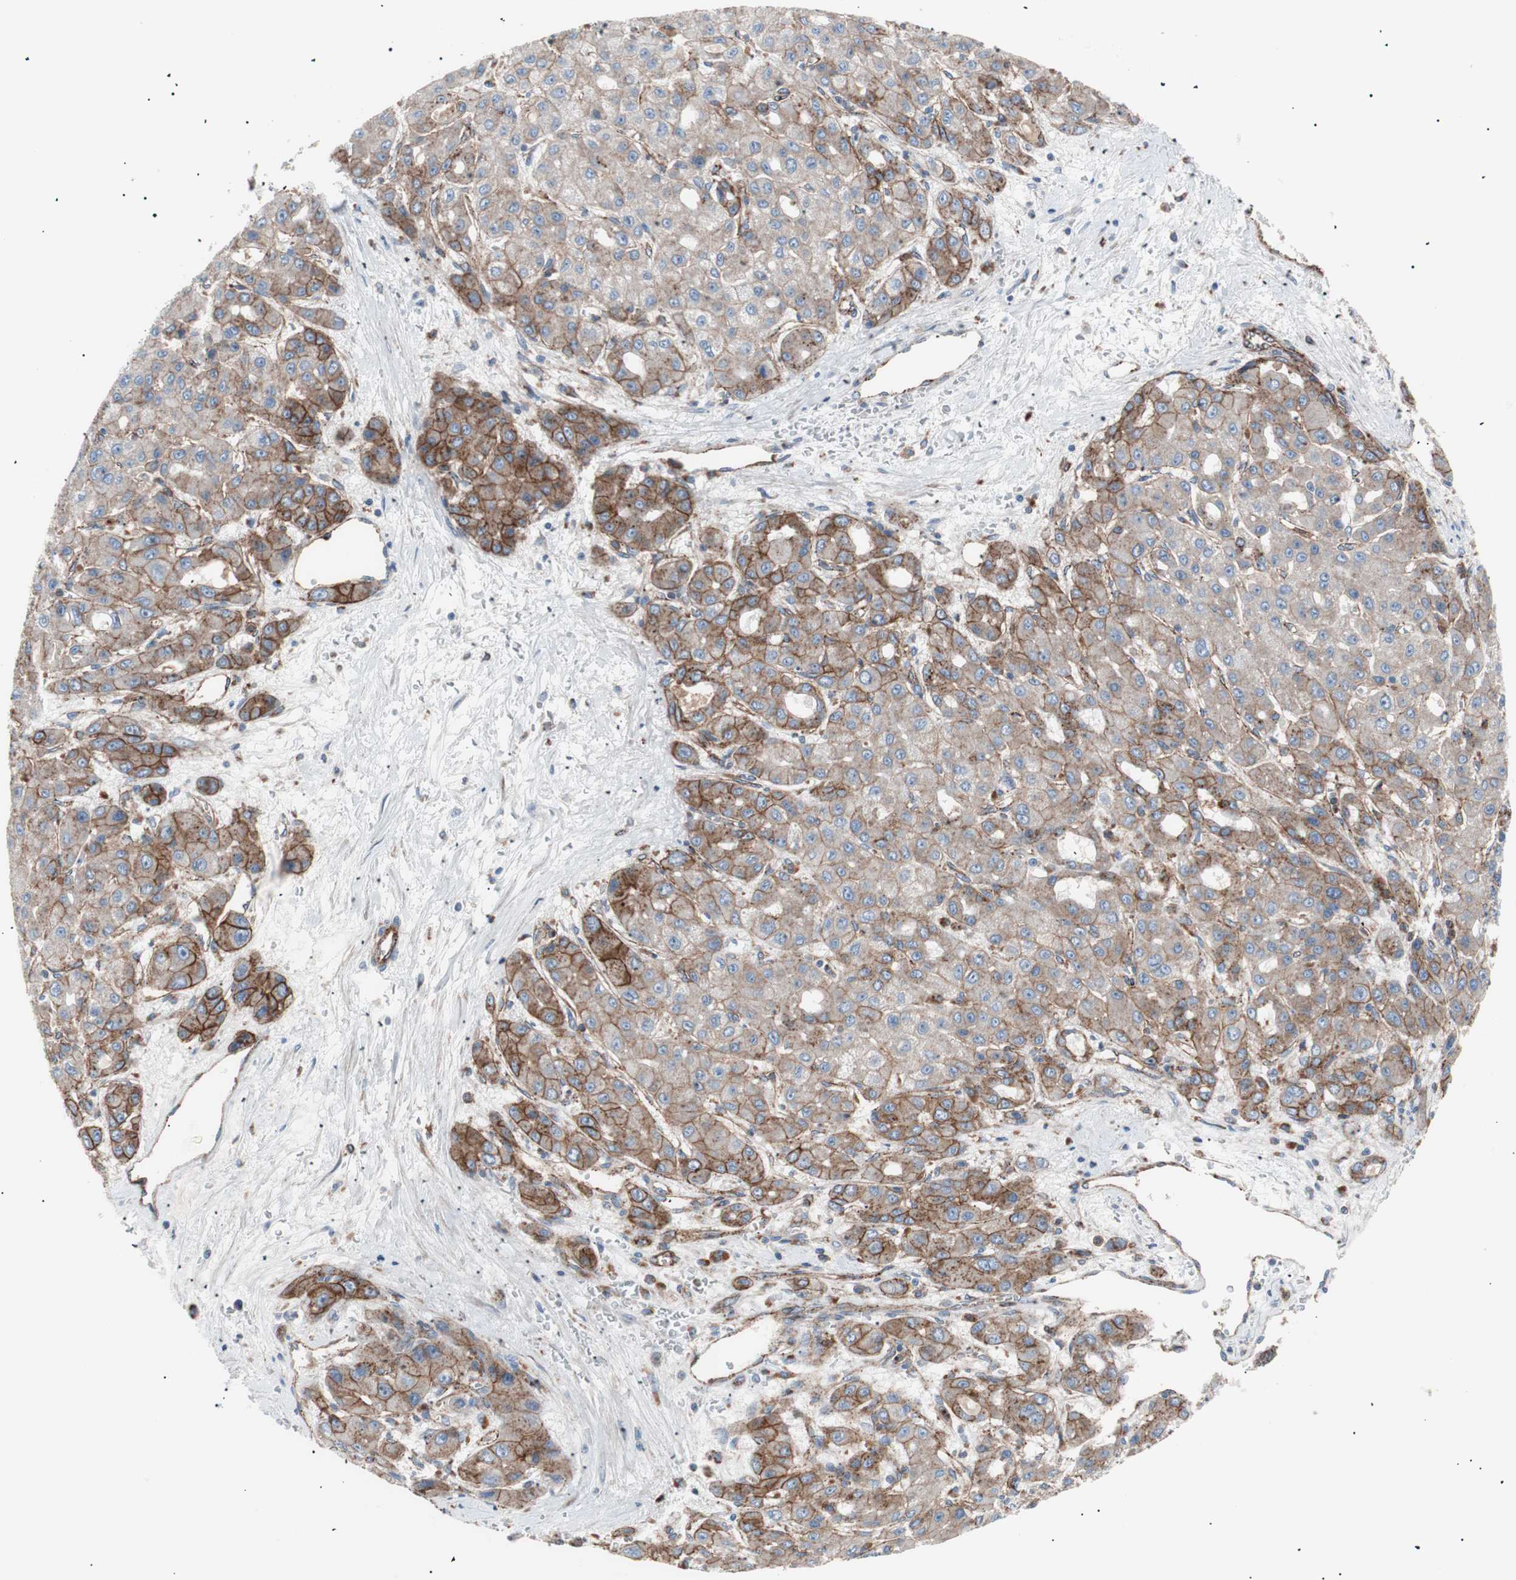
{"staining": {"intensity": "moderate", "quantity": ">75%", "location": "cytoplasmic/membranous"}, "tissue": "liver cancer", "cell_type": "Tumor cells", "image_type": "cancer", "snomed": [{"axis": "morphology", "description": "Carcinoma, Hepatocellular, NOS"}, {"axis": "topography", "description": "Liver"}], "caption": "Tumor cells demonstrate medium levels of moderate cytoplasmic/membranous positivity in about >75% of cells in human hepatocellular carcinoma (liver).", "gene": "FLOT2", "patient": {"sex": "male", "age": 55}}